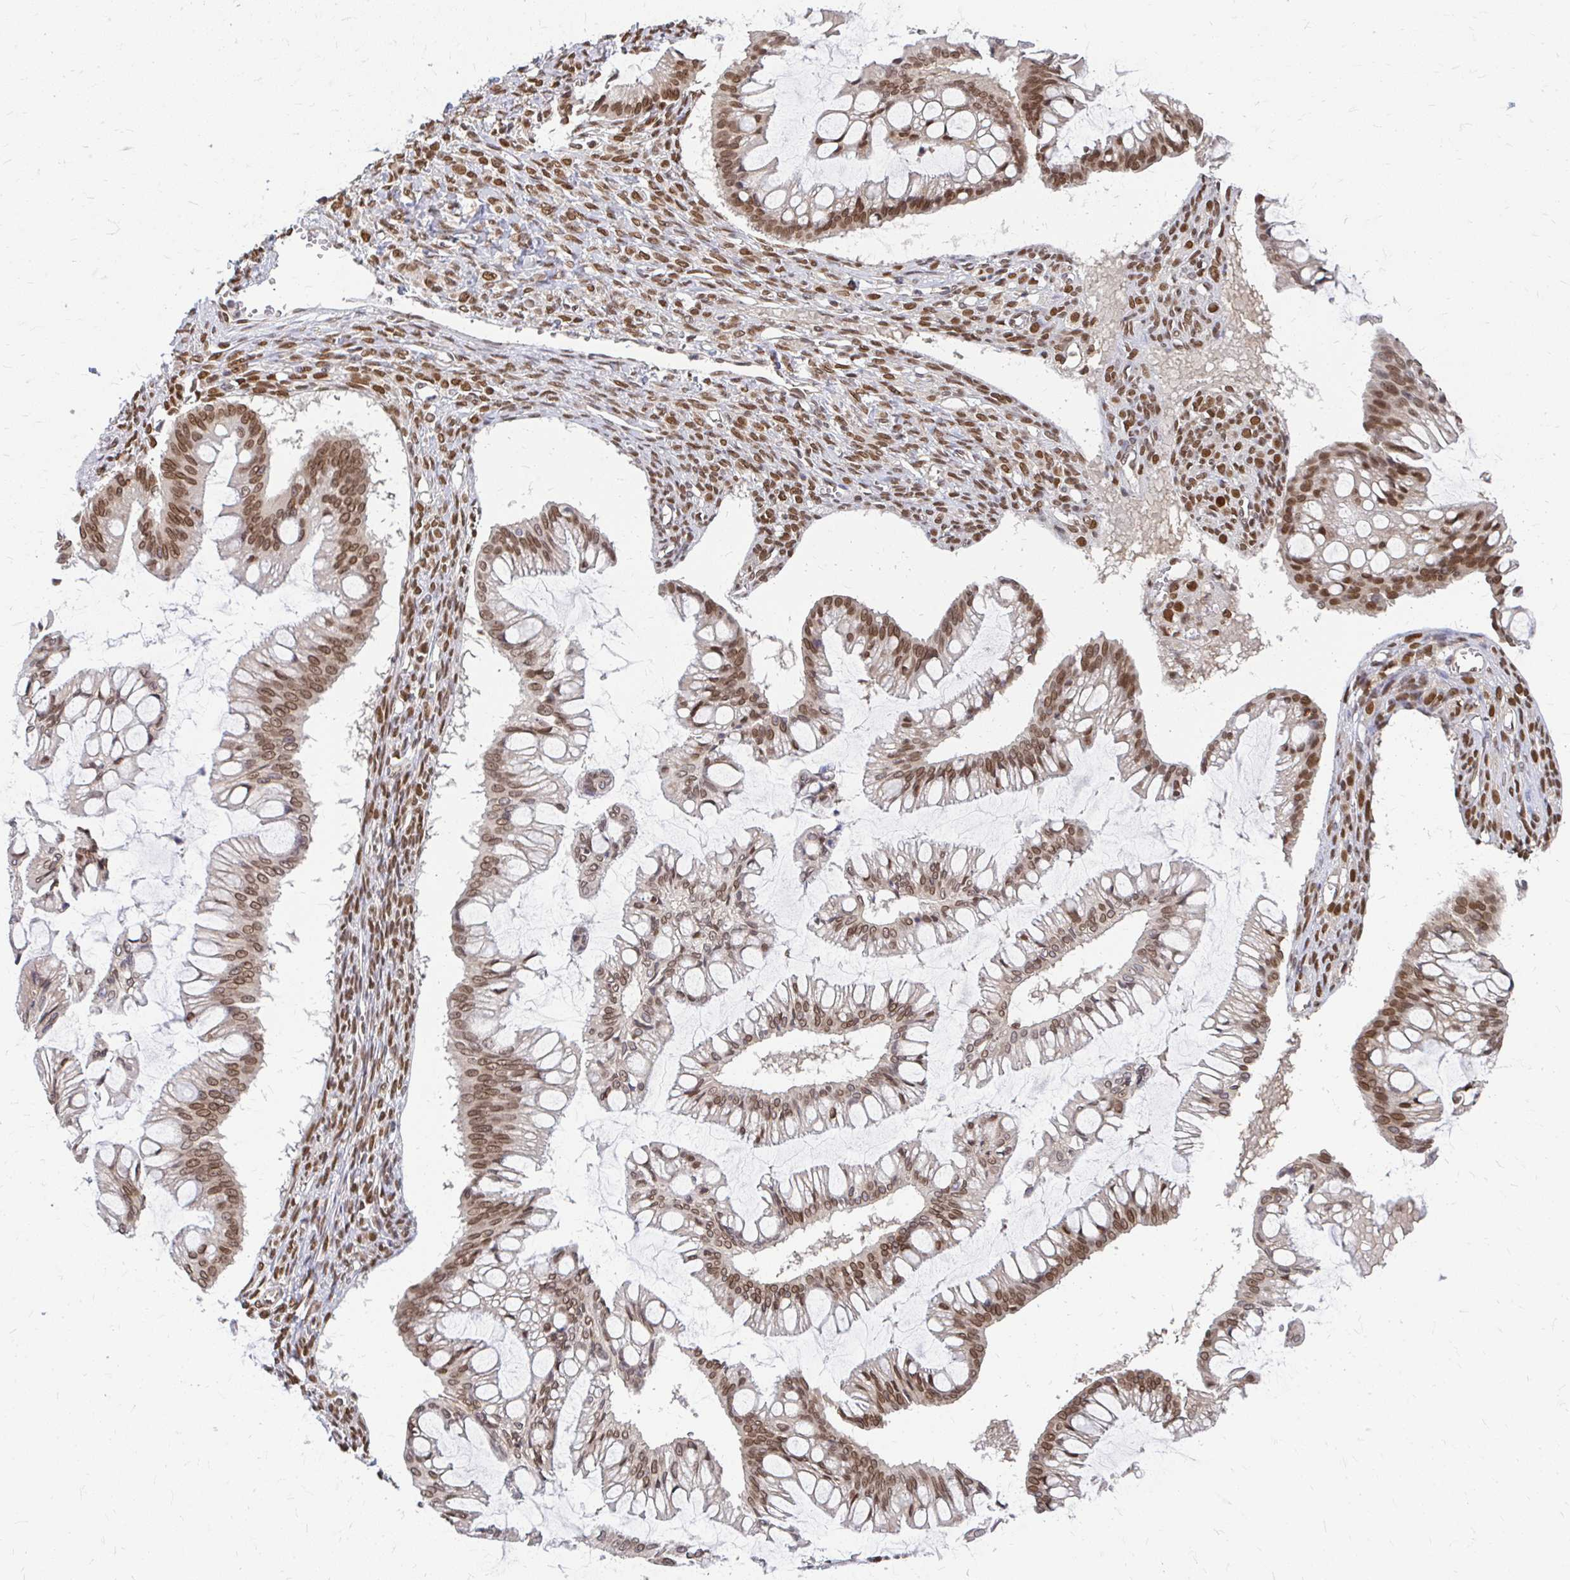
{"staining": {"intensity": "moderate", "quantity": ">75%", "location": "cytoplasmic/membranous,nuclear"}, "tissue": "ovarian cancer", "cell_type": "Tumor cells", "image_type": "cancer", "snomed": [{"axis": "morphology", "description": "Cystadenocarcinoma, mucinous, NOS"}, {"axis": "topography", "description": "Ovary"}], "caption": "This is a histology image of immunohistochemistry staining of ovarian cancer, which shows moderate positivity in the cytoplasmic/membranous and nuclear of tumor cells.", "gene": "XPO1", "patient": {"sex": "female", "age": 73}}